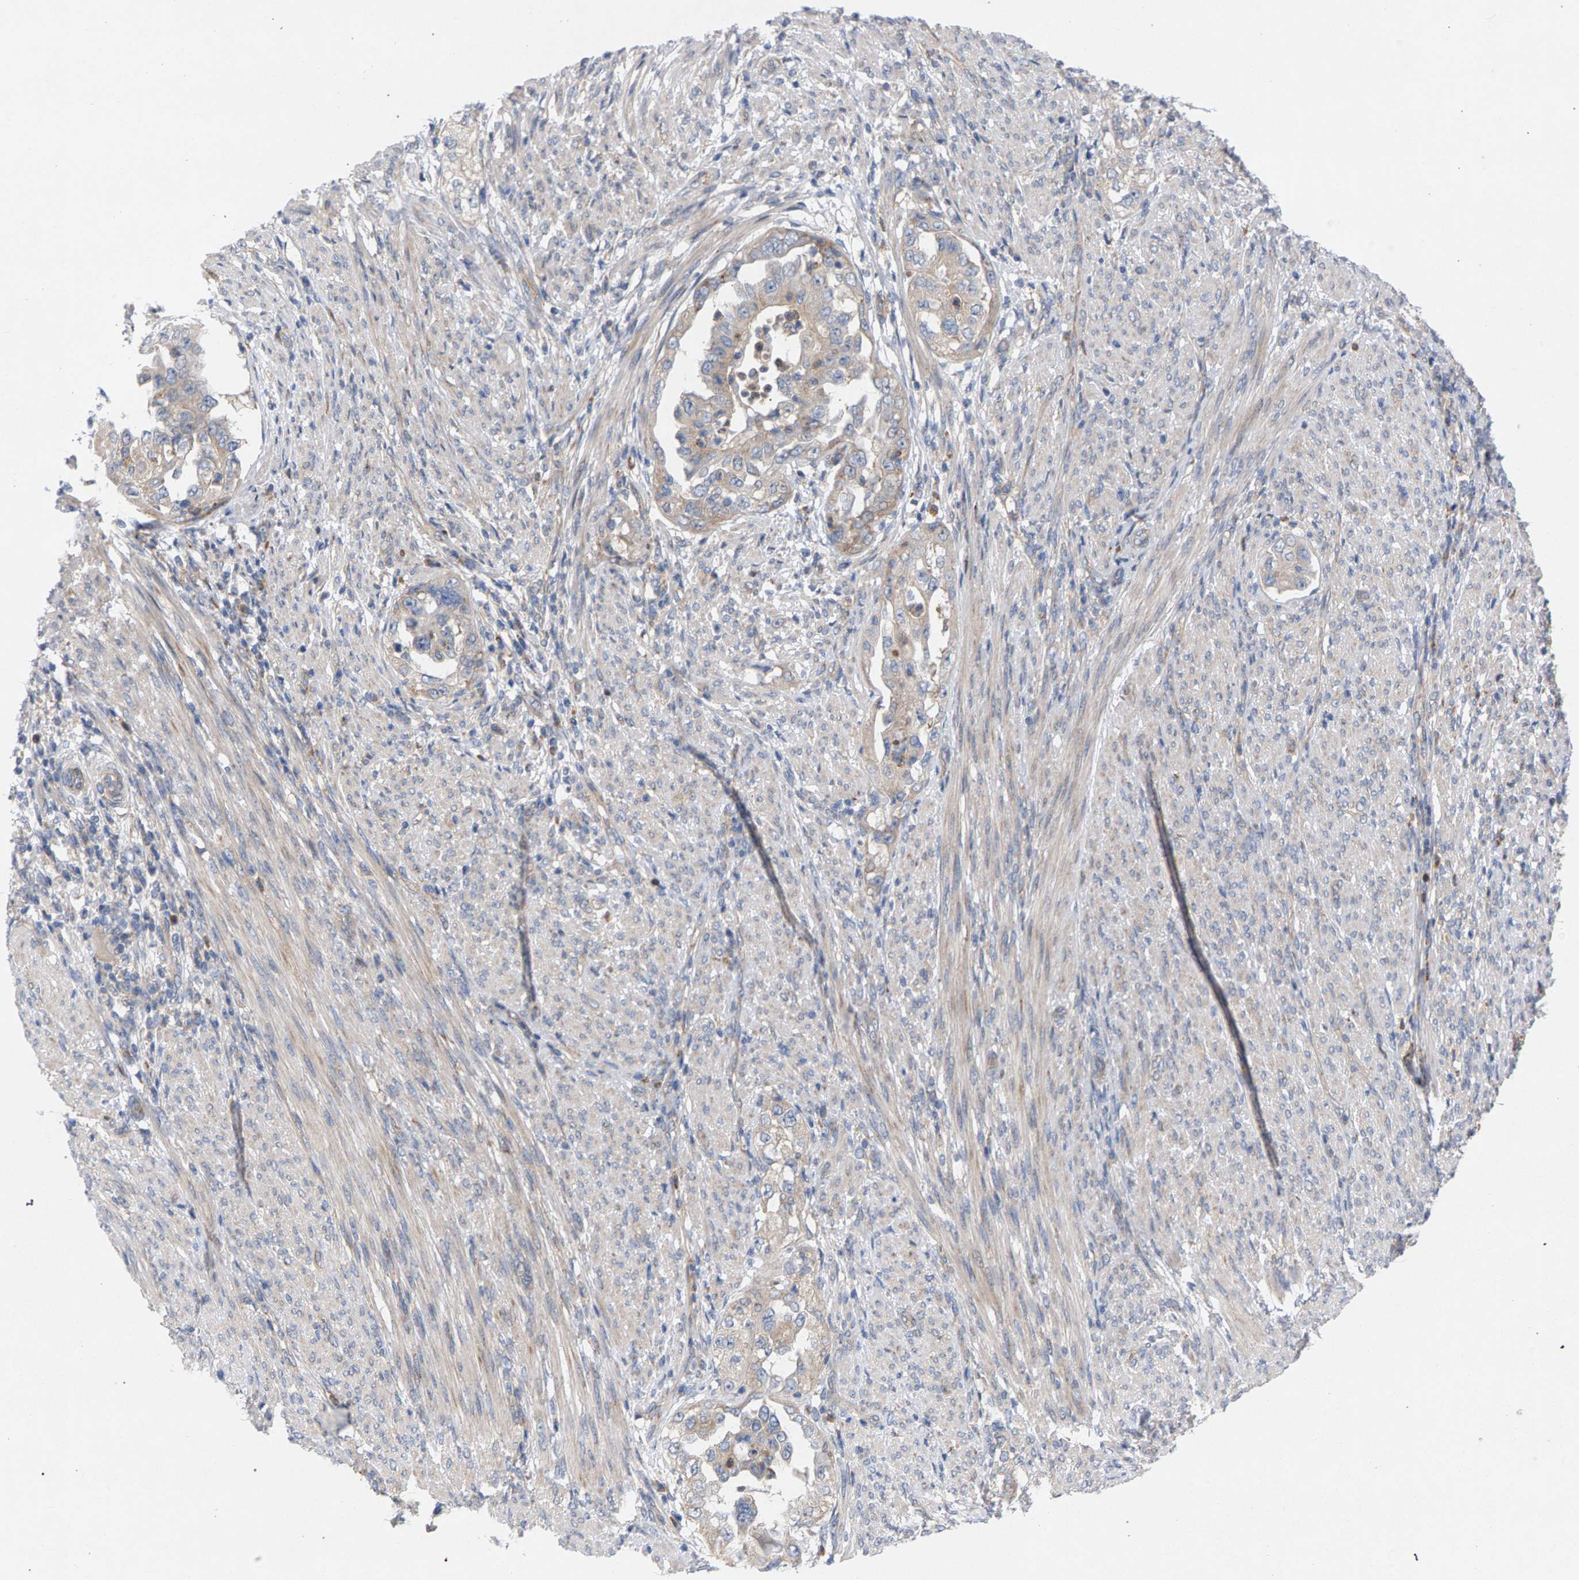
{"staining": {"intensity": "weak", "quantity": "25%-75%", "location": "cytoplasmic/membranous"}, "tissue": "endometrial cancer", "cell_type": "Tumor cells", "image_type": "cancer", "snomed": [{"axis": "morphology", "description": "Adenocarcinoma, NOS"}, {"axis": "topography", "description": "Endometrium"}], "caption": "Brown immunohistochemical staining in human endometrial cancer exhibits weak cytoplasmic/membranous expression in about 25%-75% of tumor cells. The protein is stained brown, and the nuclei are stained in blue (DAB (3,3'-diaminobenzidine) IHC with brightfield microscopy, high magnification).", "gene": "MAMDC2", "patient": {"sex": "female", "age": 85}}